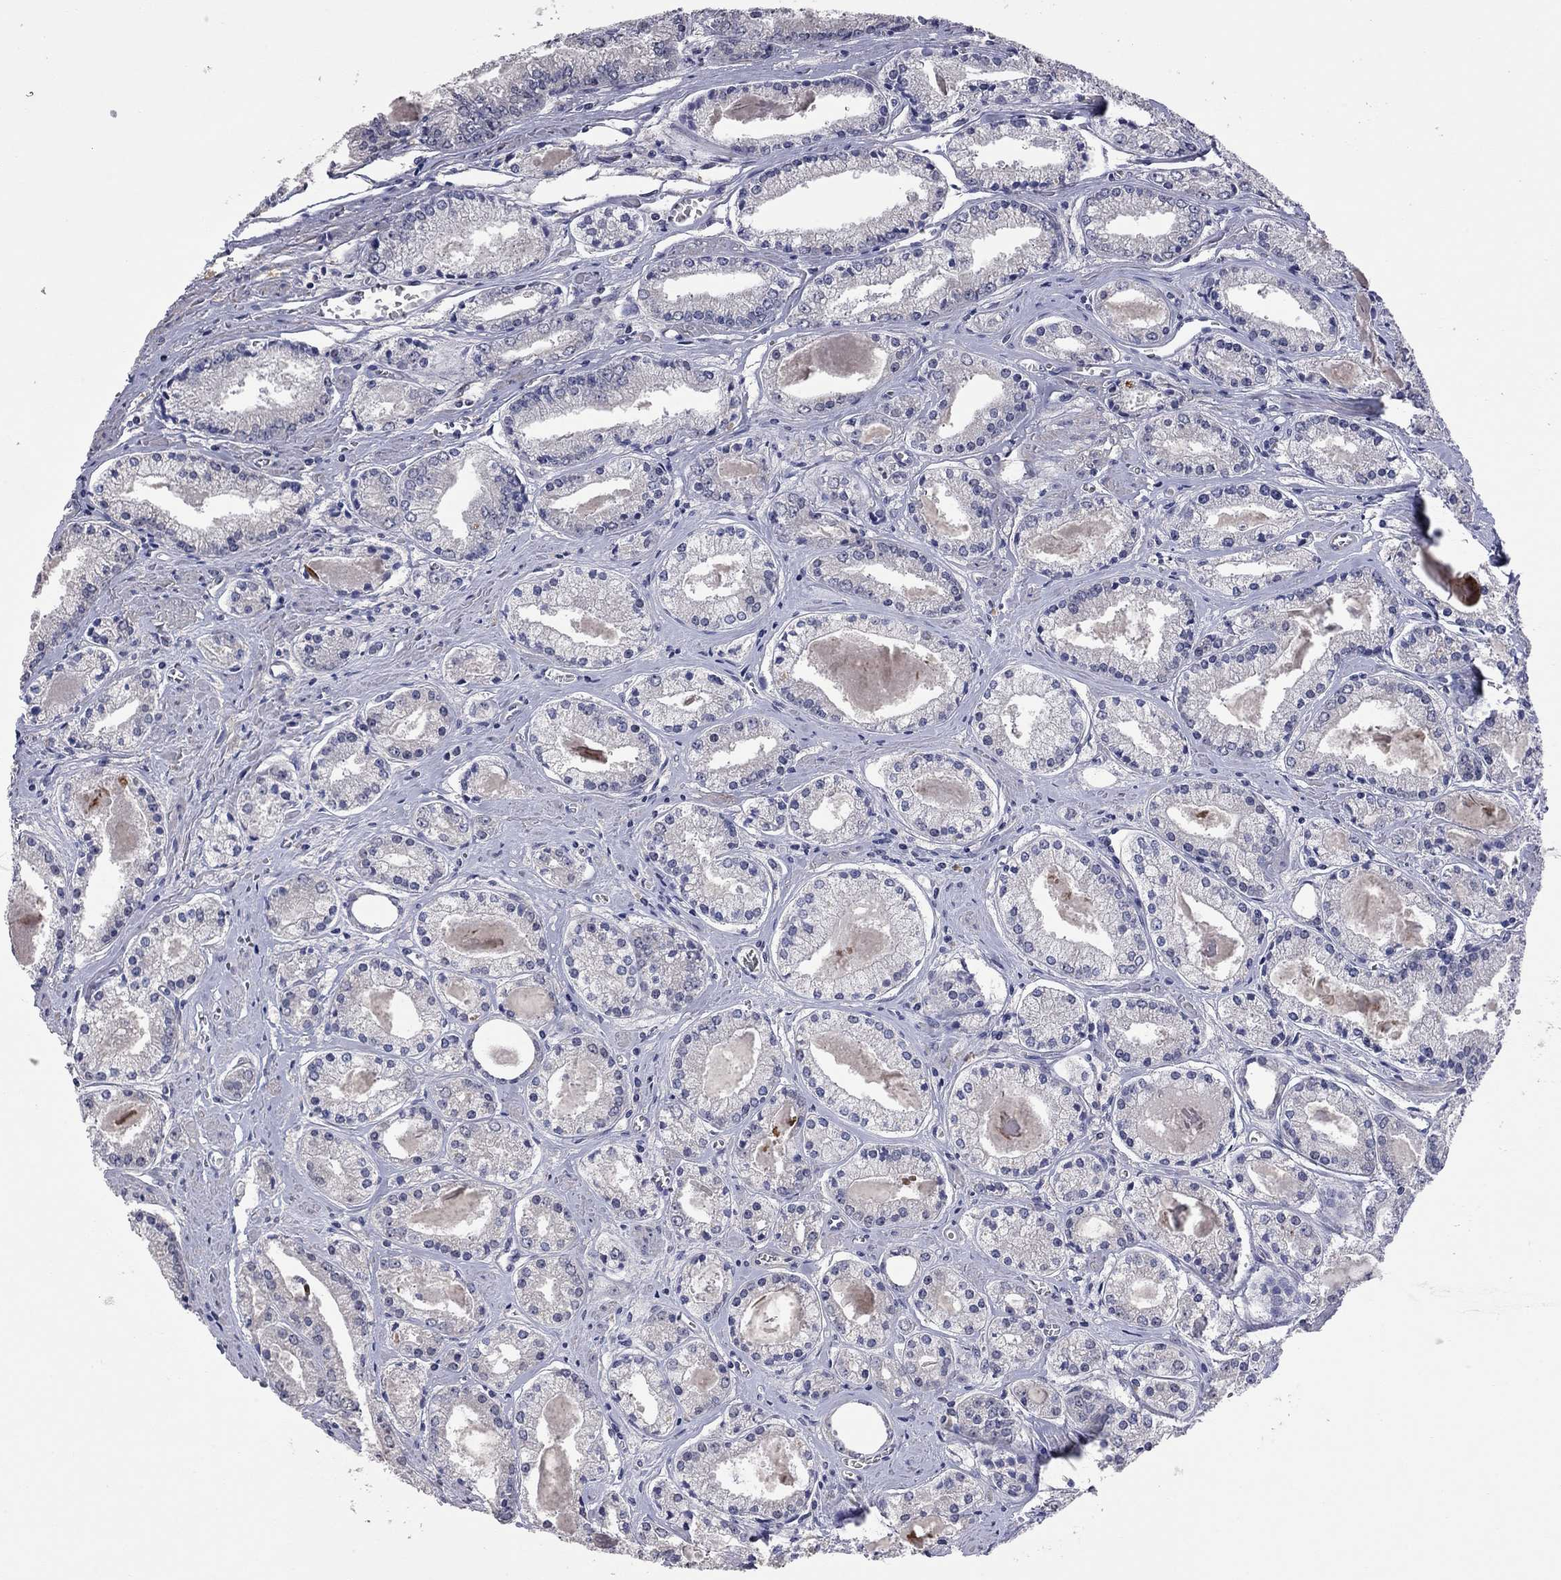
{"staining": {"intensity": "negative", "quantity": "none", "location": "none"}, "tissue": "prostate cancer", "cell_type": "Tumor cells", "image_type": "cancer", "snomed": [{"axis": "morphology", "description": "Adenocarcinoma, NOS"}, {"axis": "topography", "description": "Prostate"}], "caption": "DAB immunohistochemical staining of prostate adenocarcinoma shows no significant staining in tumor cells.", "gene": "FABP12", "patient": {"sex": "male", "age": 72}}